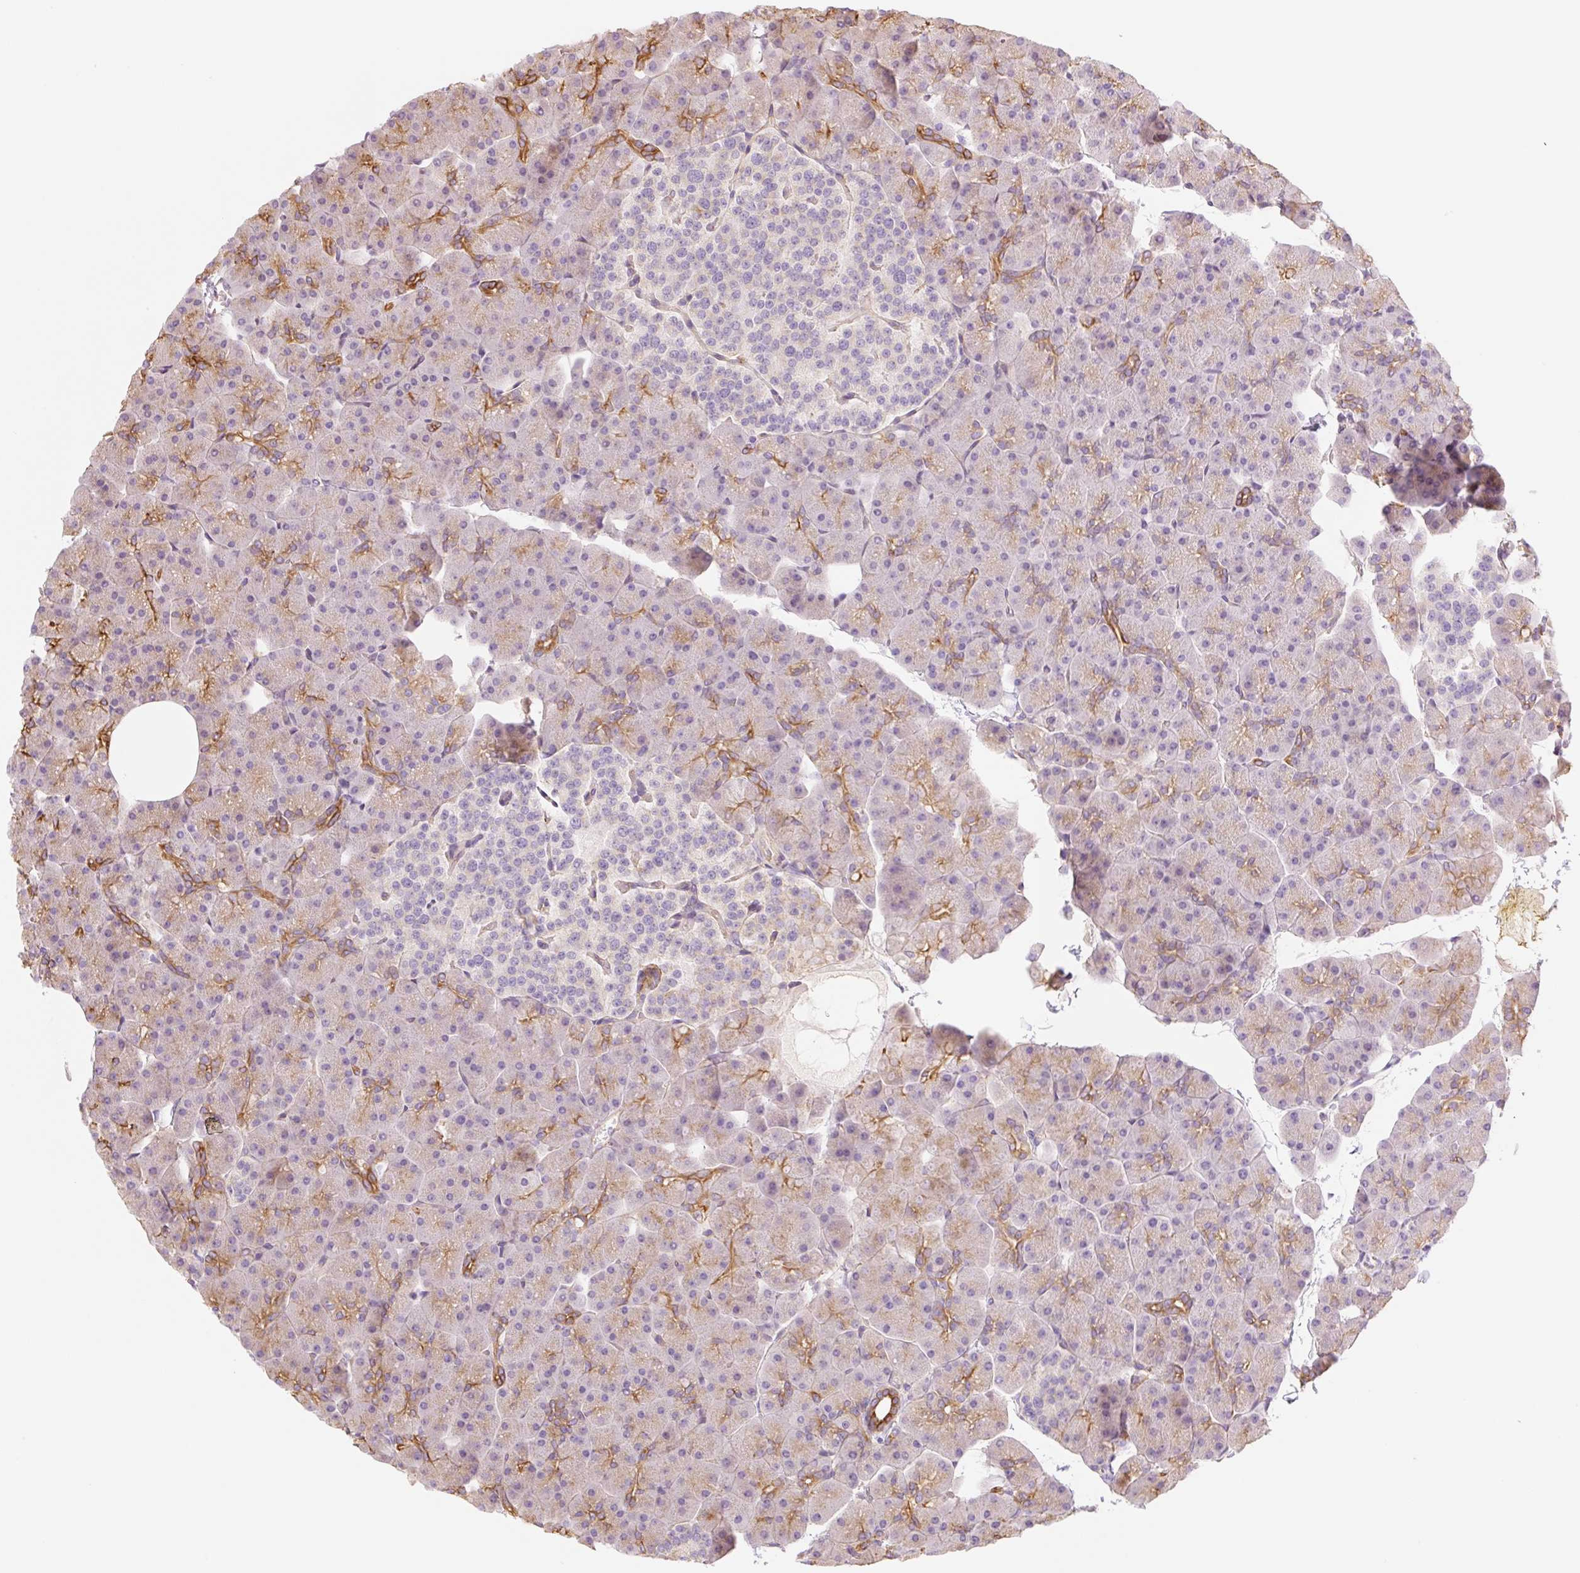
{"staining": {"intensity": "strong", "quantity": "25%-75%", "location": "cytoplasmic/membranous"}, "tissue": "pancreas", "cell_type": "Exocrine glandular cells", "image_type": "normal", "snomed": [{"axis": "morphology", "description": "Normal tissue, NOS"}, {"axis": "topography", "description": "Pancreas"}], "caption": "Normal pancreas demonstrates strong cytoplasmic/membranous staining in approximately 25%-75% of exocrine glandular cells, visualized by immunohistochemistry.", "gene": "NLRP5", "patient": {"sex": "male", "age": 35}}